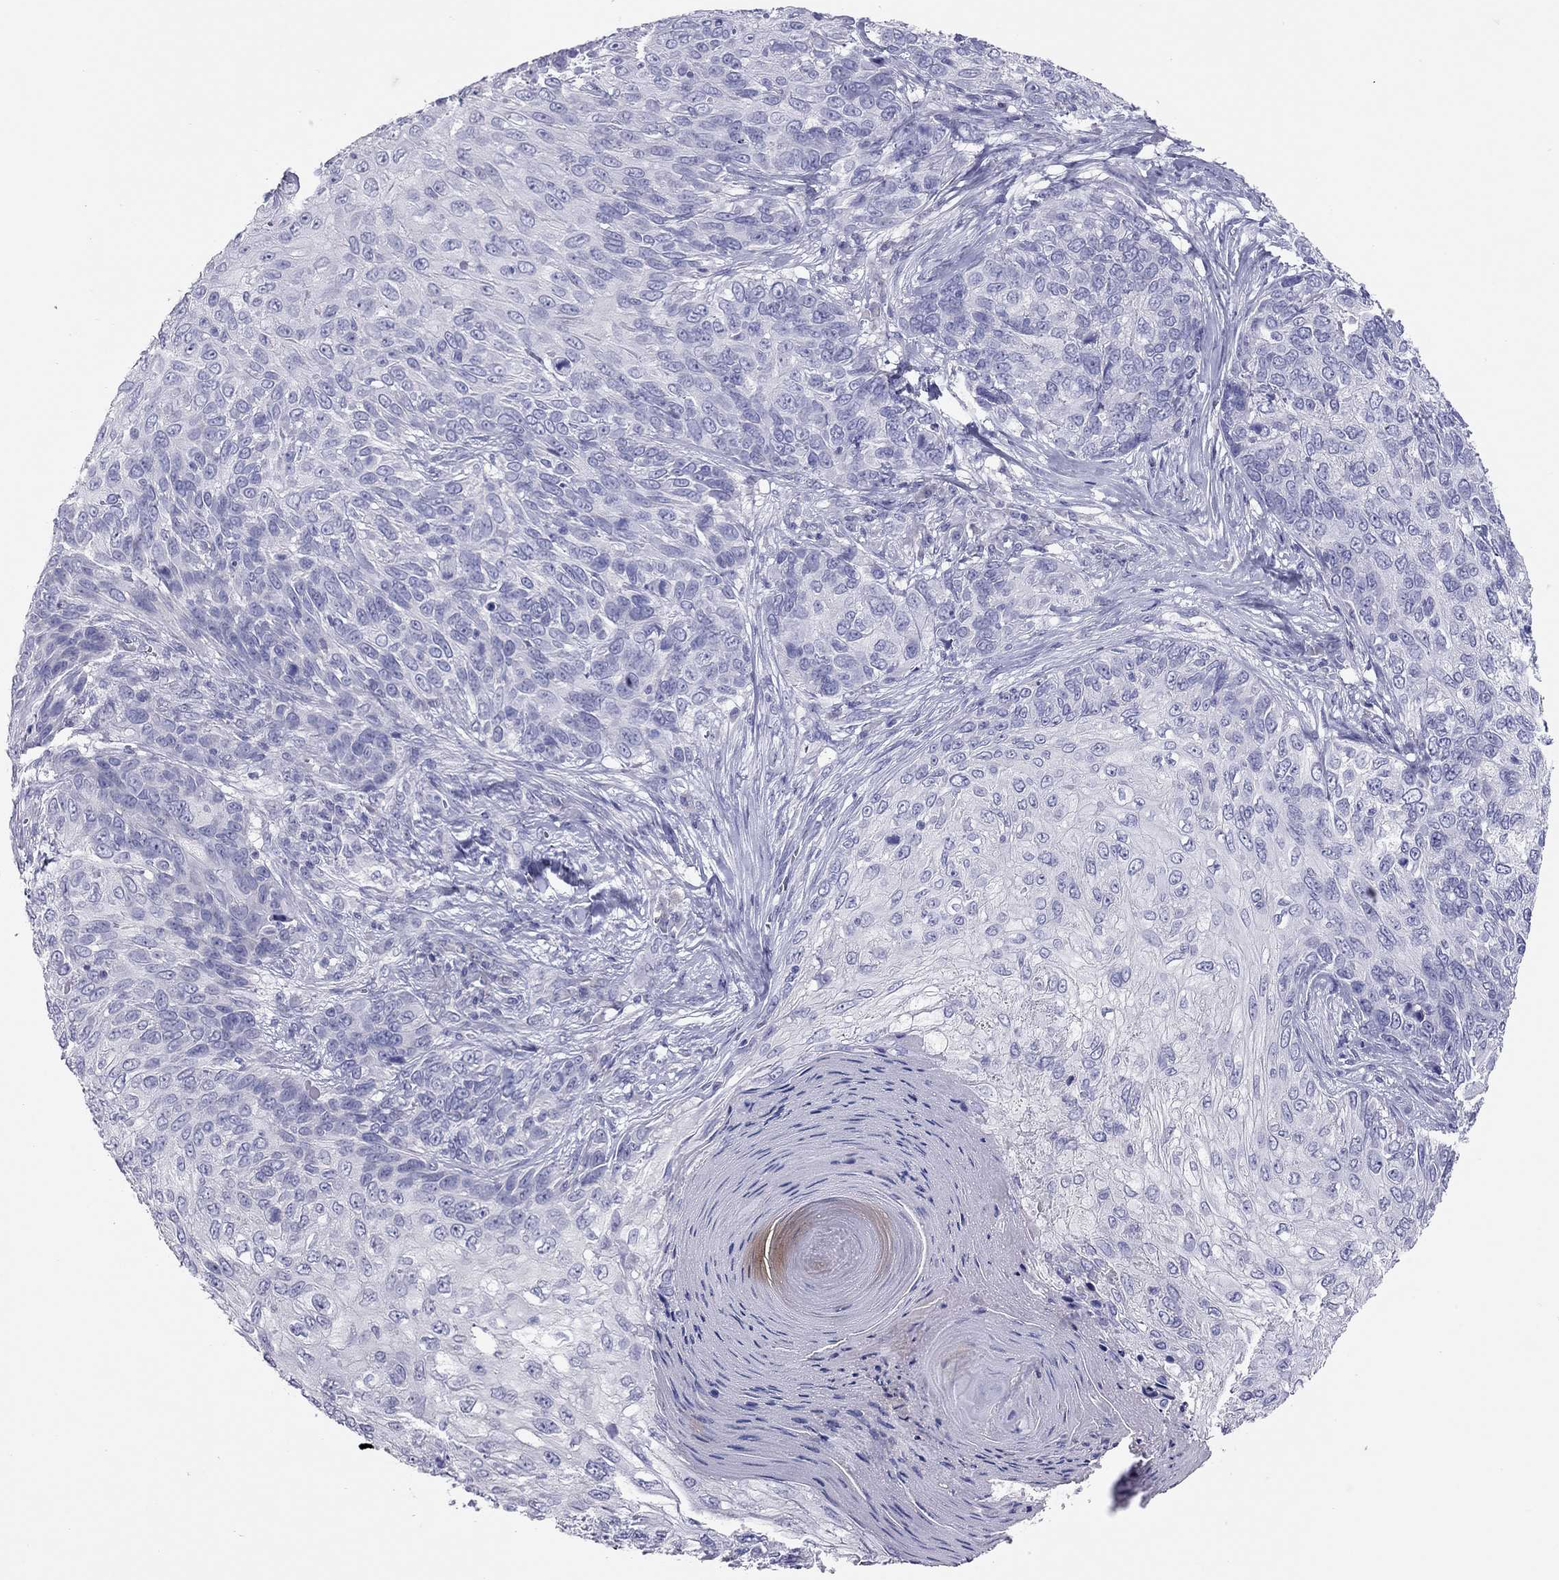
{"staining": {"intensity": "negative", "quantity": "none", "location": "none"}, "tissue": "skin cancer", "cell_type": "Tumor cells", "image_type": "cancer", "snomed": [{"axis": "morphology", "description": "Squamous cell carcinoma, NOS"}, {"axis": "topography", "description": "Skin"}], "caption": "An image of human skin cancer is negative for staining in tumor cells.", "gene": "IL17REL", "patient": {"sex": "male", "age": 92}}